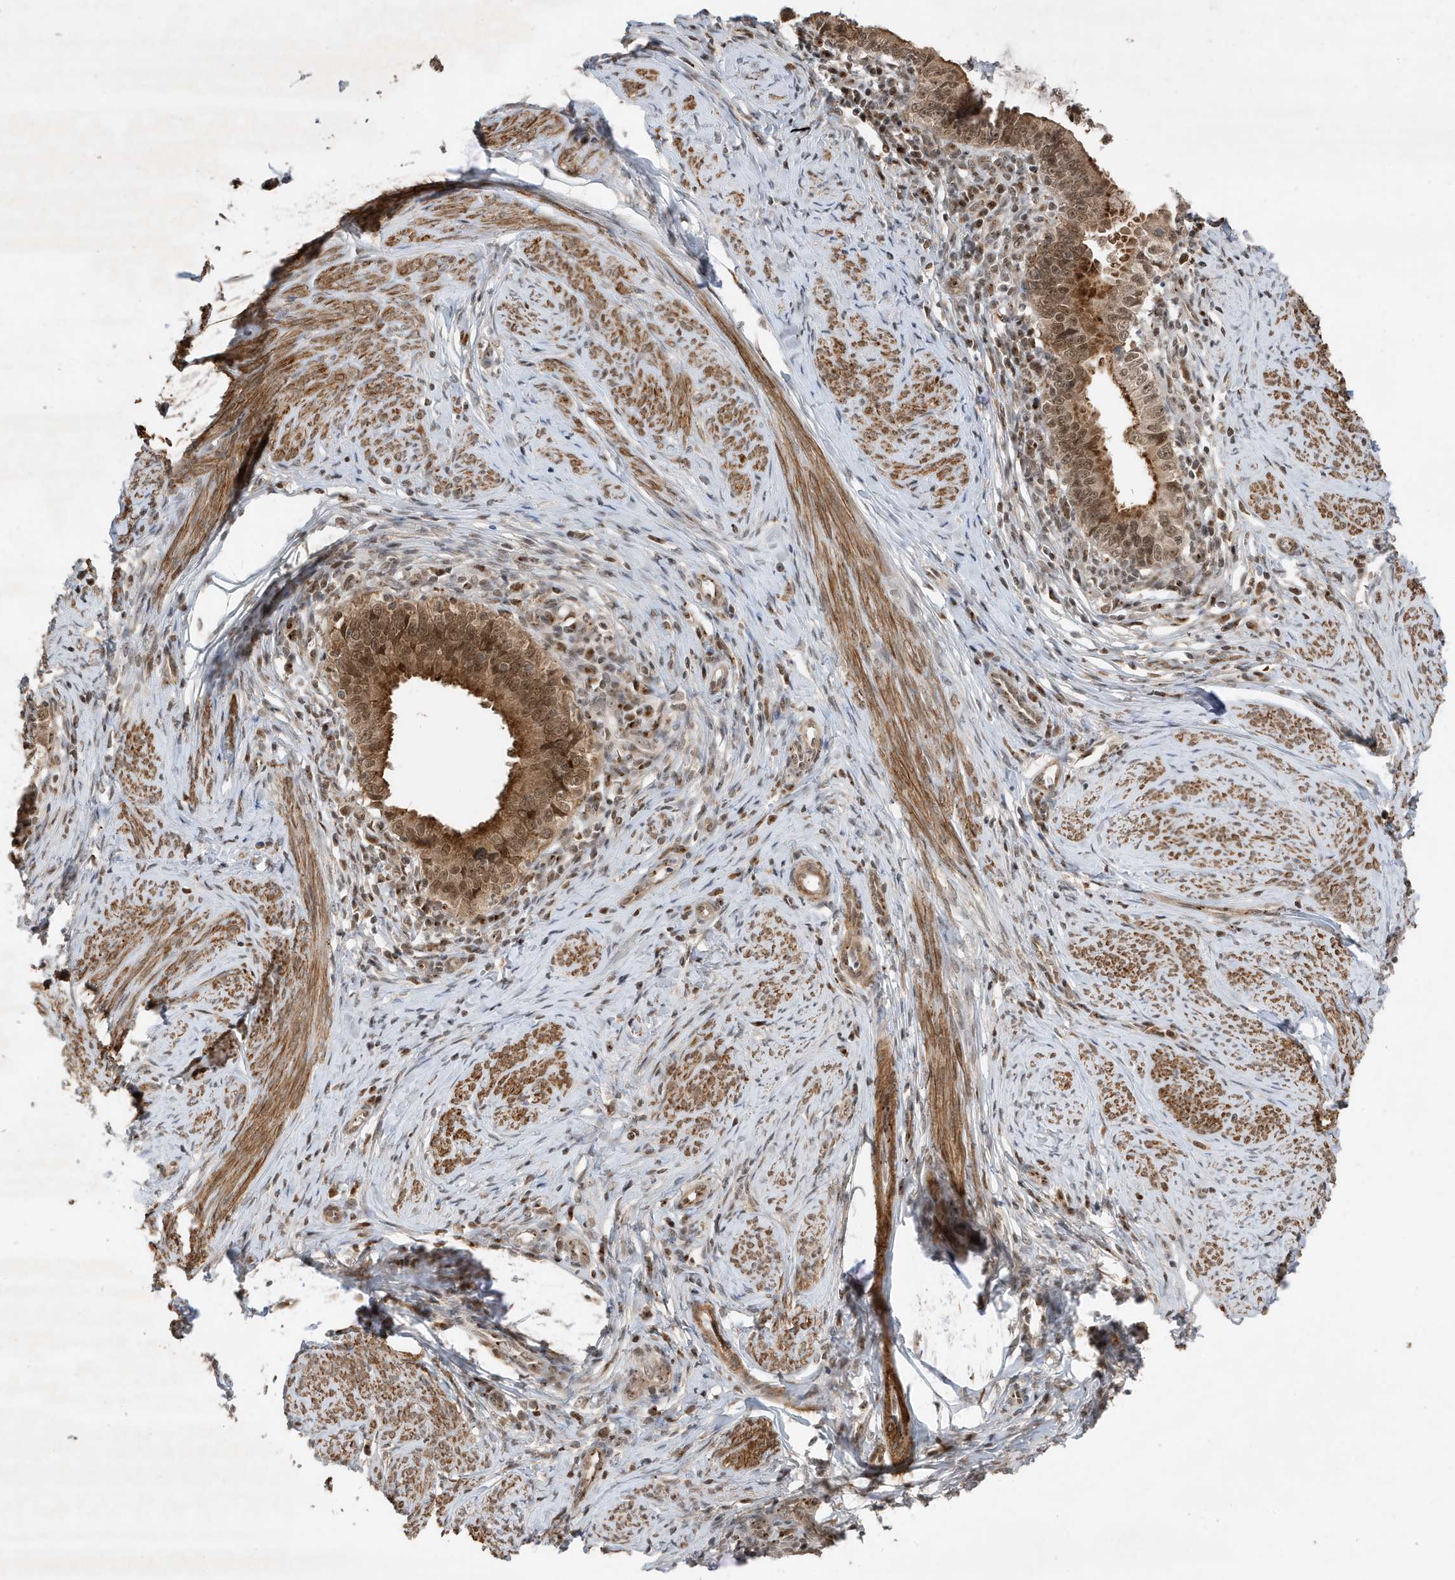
{"staining": {"intensity": "moderate", "quantity": ">75%", "location": "cytoplasmic/membranous,nuclear"}, "tissue": "cervical cancer", "cell_type": "Tumor cells", "image_type": "cancer", "snomed": [{"axis": "morphology", "description": "Adenocarcinoma, NOS"}, {"axis": "topography", "description": "Cervix"}], "caption": "Immunohistochemical staining of cervical cancer (adenocarcinoma) reveals medium levels of moderate cytoplasmic/membranous and nuclear protein positivity in approximately >75% of tumor cells.", "gene": "MAST3", "patient": {"sex": "female", "age": 36}}